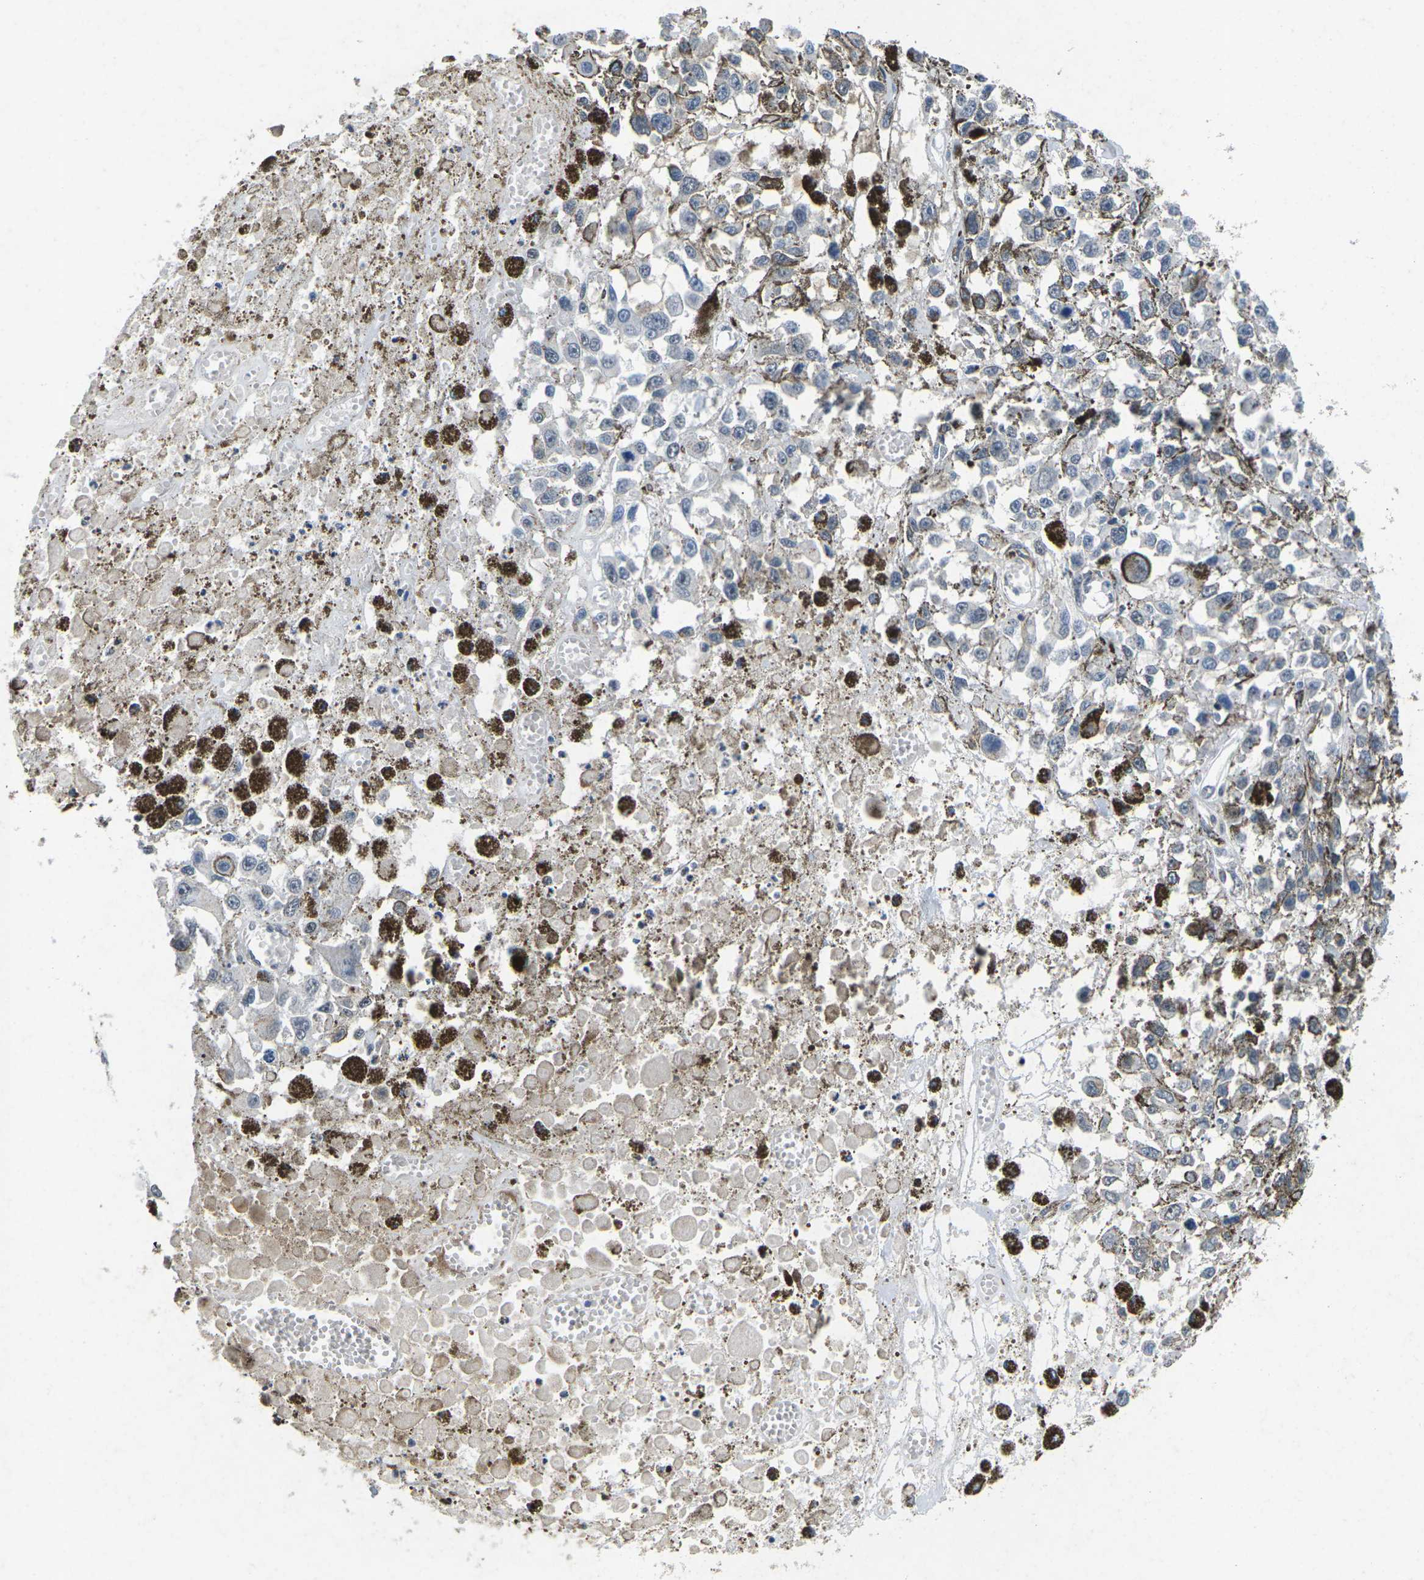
{"staining": {"intensity": "negative", "quantity": "none", "location": "none"}, "tissue": "melanoma", "cell_type": "Tumor cells", "image_type": "cancer", "snomed": [{"axis": "morphology", "description": "Malignant melanoma, Metastatic site"}, {"axis": "topography", "description": "Lymph node"}], "caption": "Tumor cells are negative for brown protein staining in melanoma.", "gene": "SCNN1B", "patient": {"sex": "male", "age": 59}}